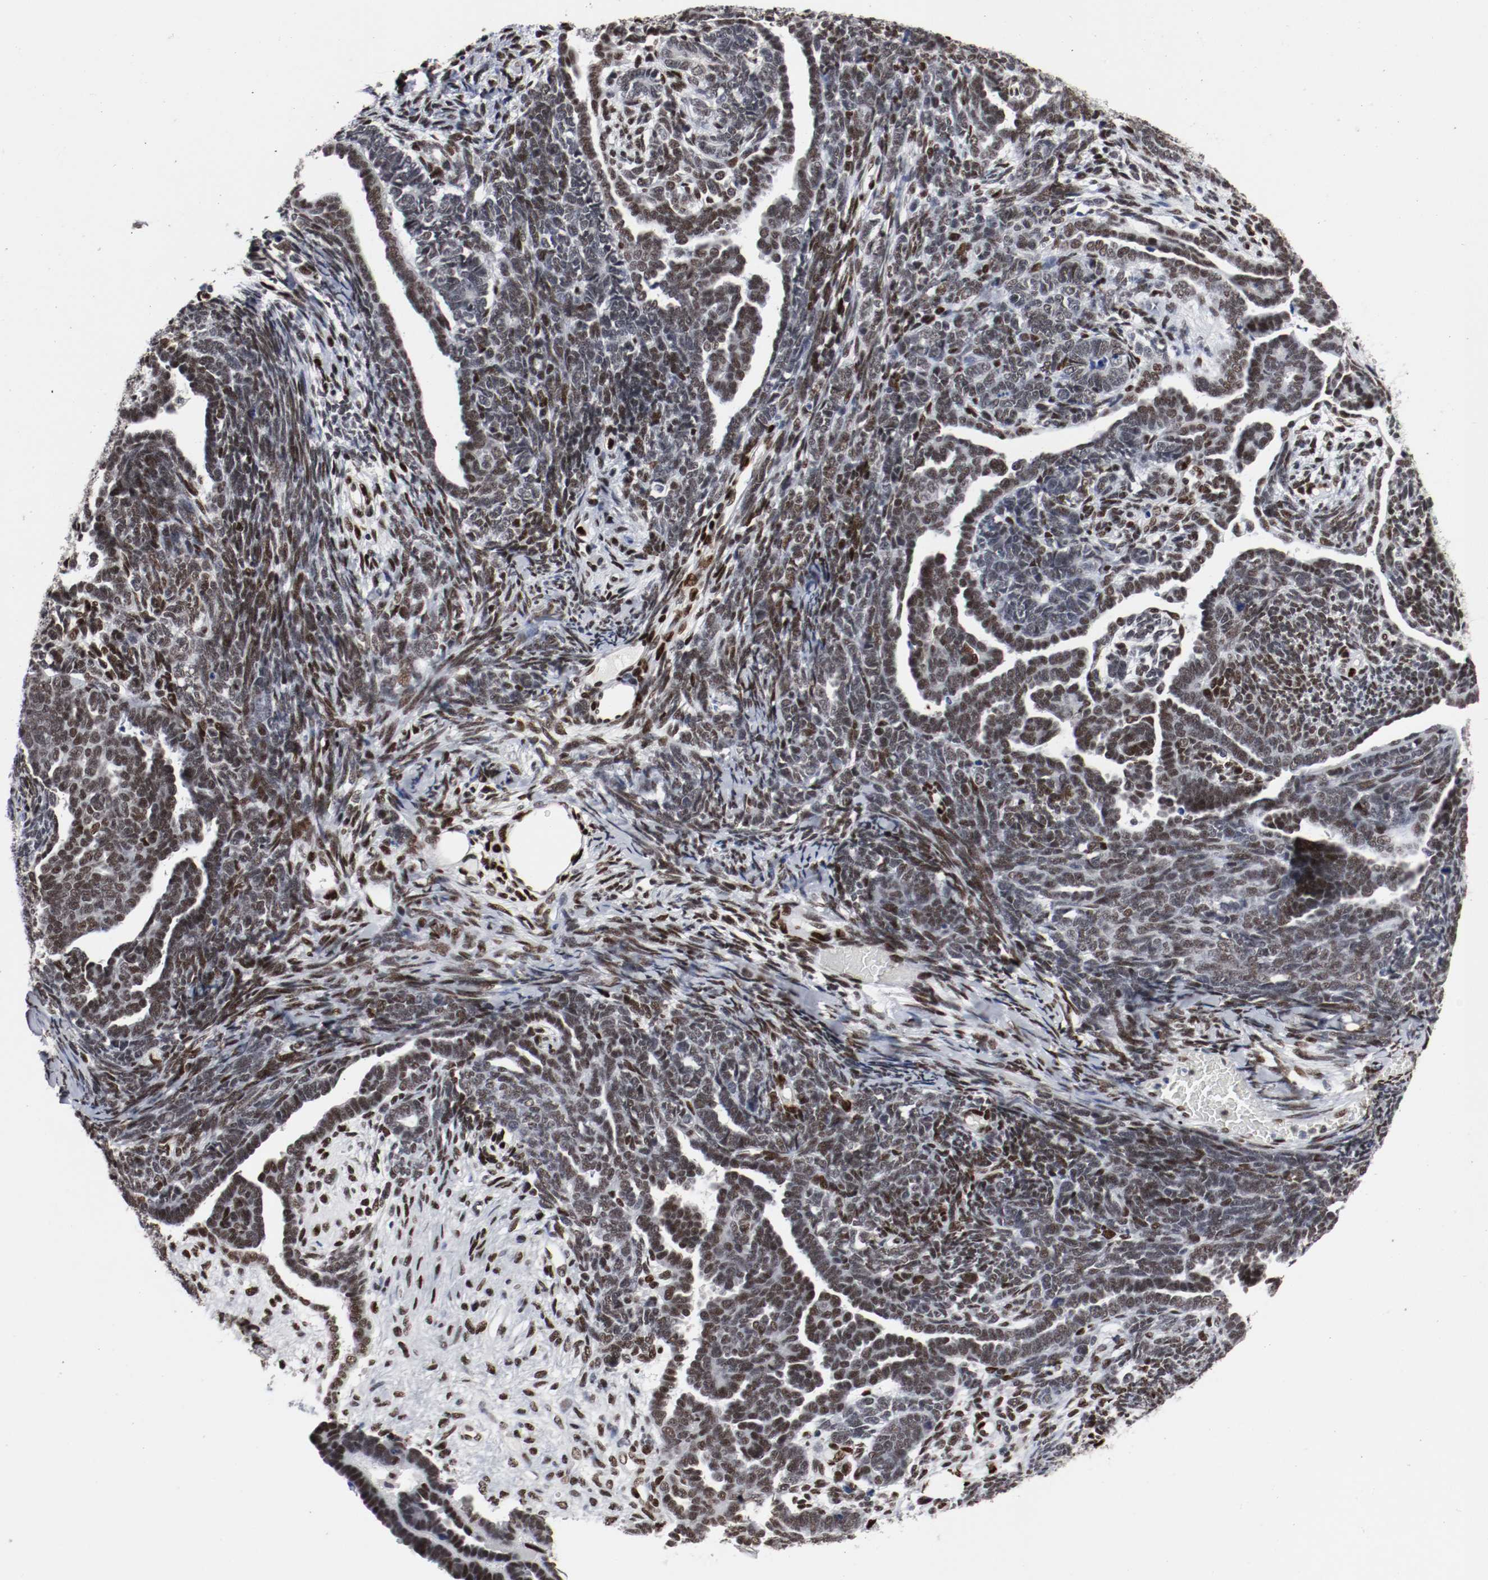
{"staining": {"intensity": "weak", "quantity": ">75%", "location": "nuclear"}, "tissue": "endometrial cancer", "cell_type": "Tumor cells", "image_type": "cancer", "snomed": [{"axis": "morphology", "description": "Neoplasm, malignant, NOS"}, {"axis": "topography", "description": "Endometrium"}], "caption": "Human neoplasm (malignant) (endometrial) stained for a protein (brown) exhibits weak nuclear positive positivity in about >75% of tumor cells.", "gene": "MEF2D", "patient": {"sex": "female", "age": 74}}